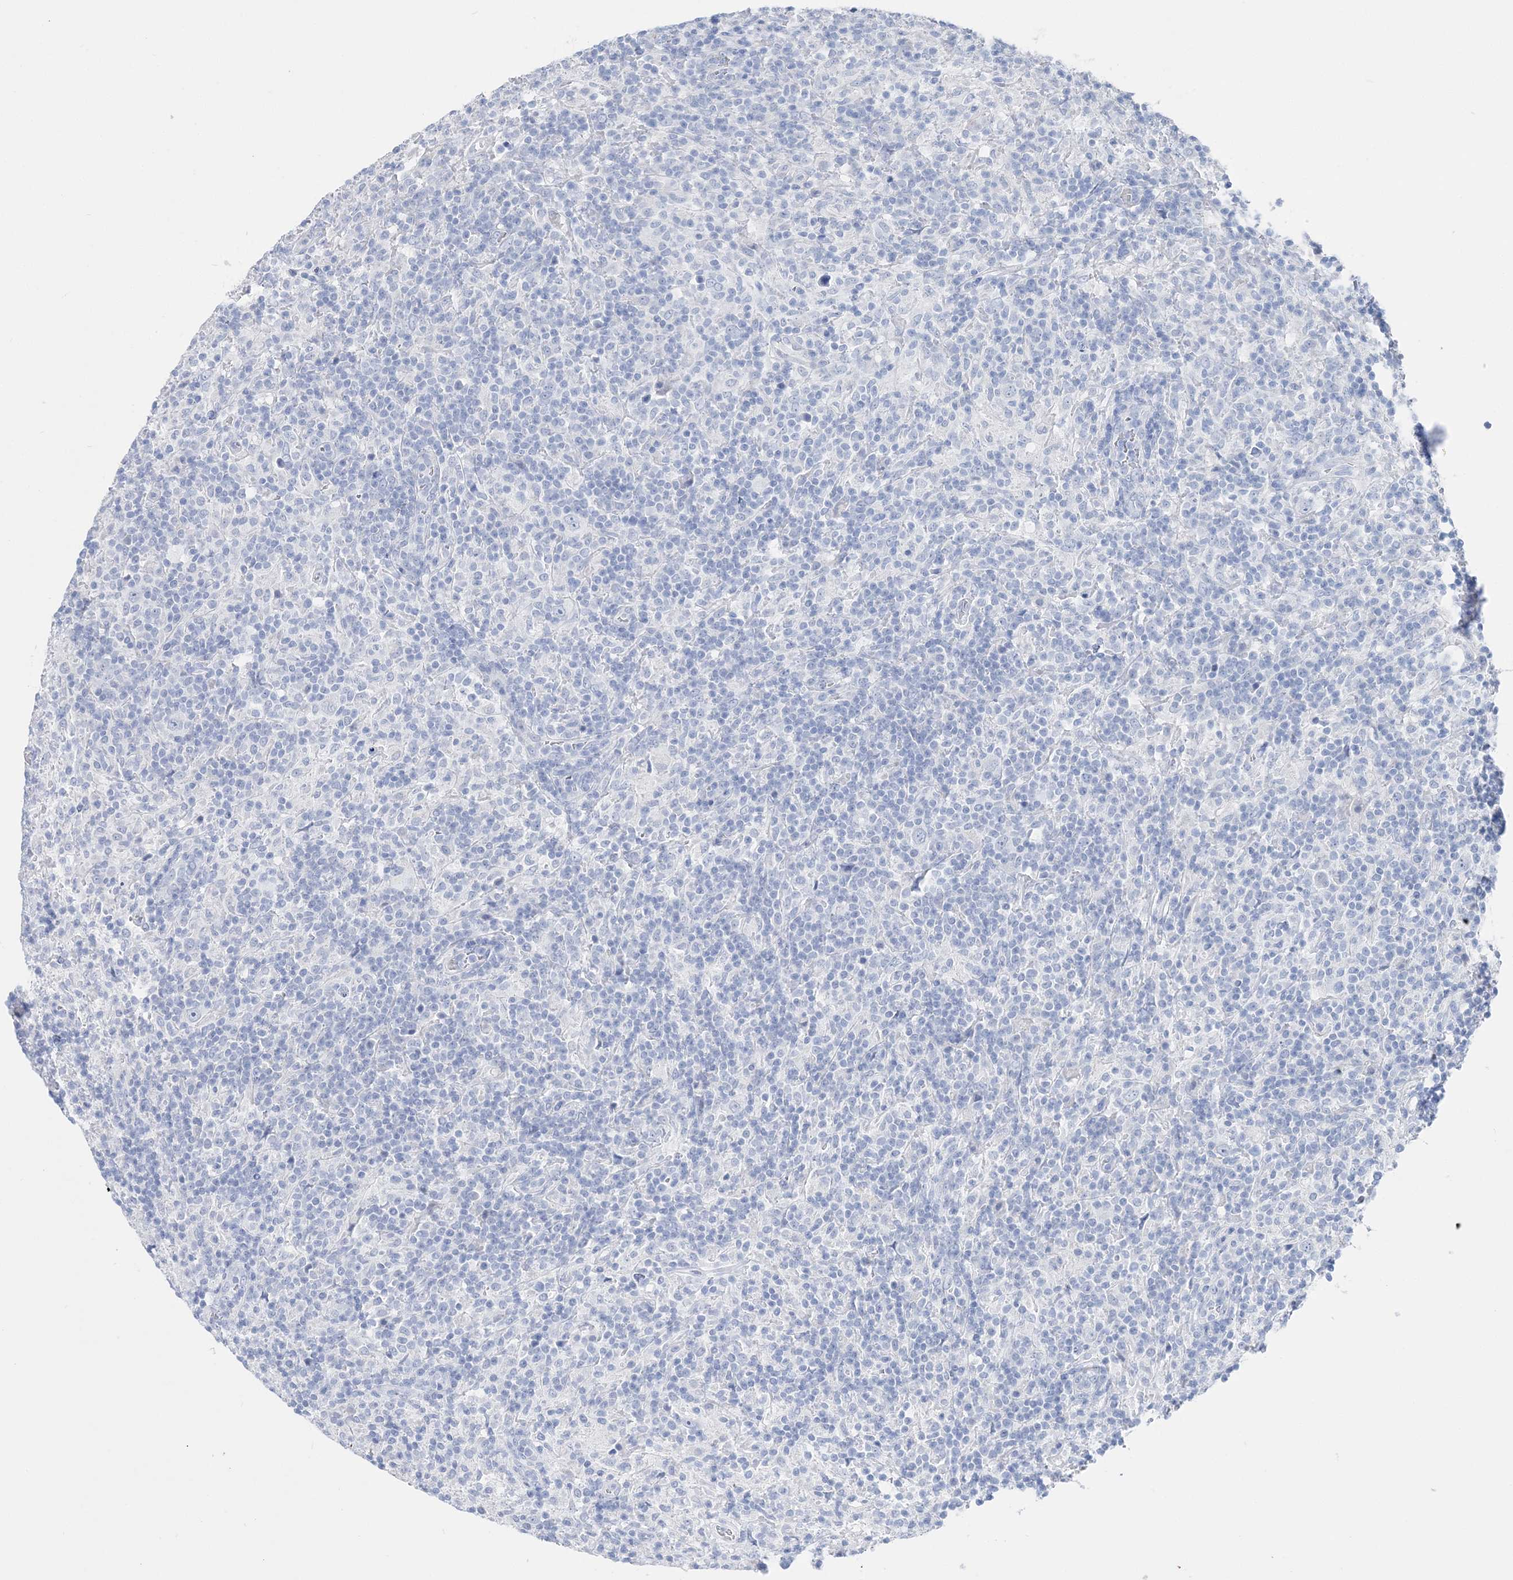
{"staining": {"intensity": "negative", "quantity": "none", "location": "none"}, "tissue": "lymphoma", "cell_type": "Tumor cells", "image_type": "cancer", "snomed": [{"axis": "morphology", "description": "Hodgkin's disease, NOS"}, {"axis": "topography", "description": "Lymph node"}], "caption": "The histopathology image reveals no staining of tumor cells in lymphoma.", "gene": "TSPYL6", "patient": {"sex": "male", "age": 70}}